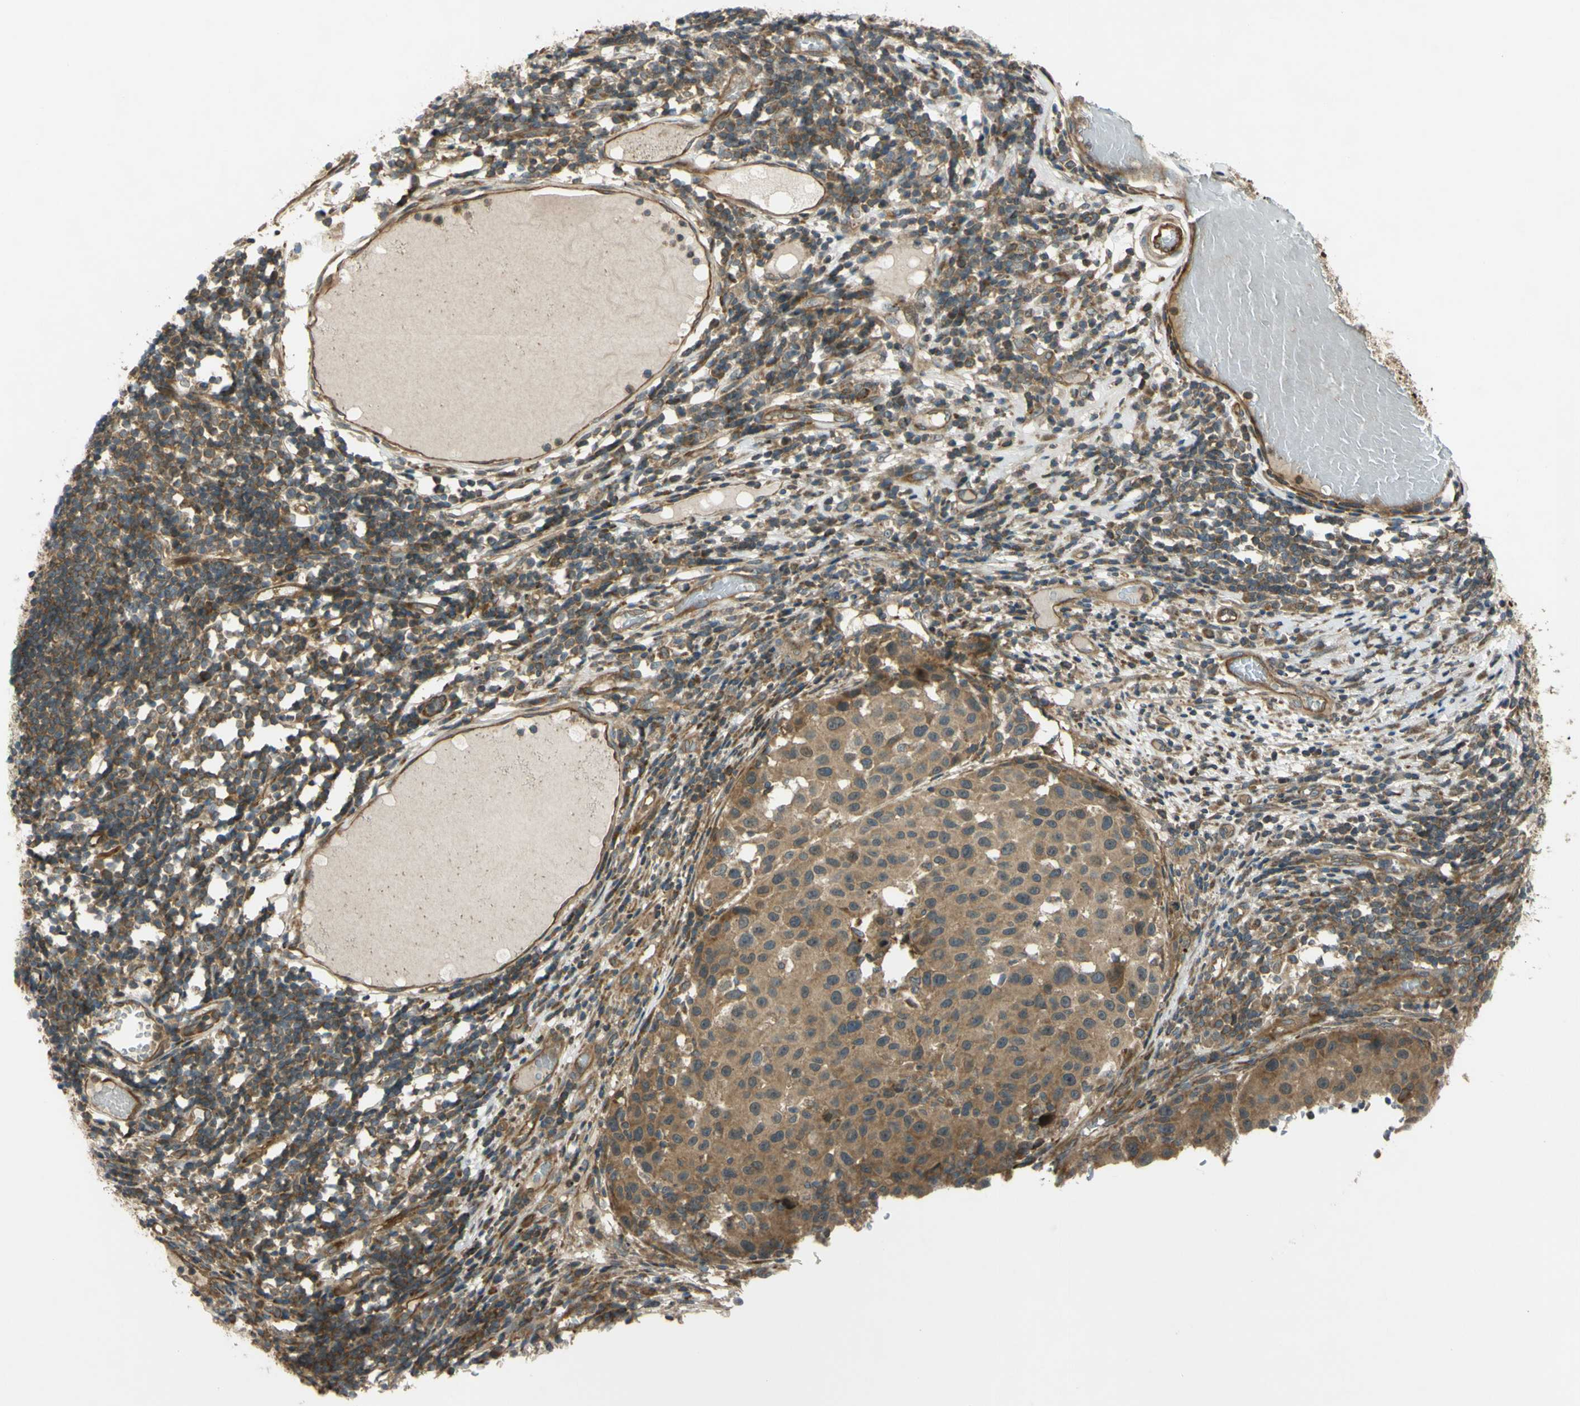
{"staining": {"intensity": "moderate", "quantity": ">75%", "location": "cytoplasmic/membranous"}, "tissue": "melanoma", "cell_type": "Tumor cells", "image_type": "cancer", "snomed": [{"axis": "morphology", "description": "Malignant melanoma, Metastatic site"}, {"axis": "topography", "description": "Lymph node"}], "caption": "Immunohistochemistry image of human melanoma stained for a protein (brown), which exhibits medium levels of moderate cytoplasmic/membranous expression in approximately >75% of tumor cells.", "gene": "FLII", "patient": {"sex": "male", "age": 61}}